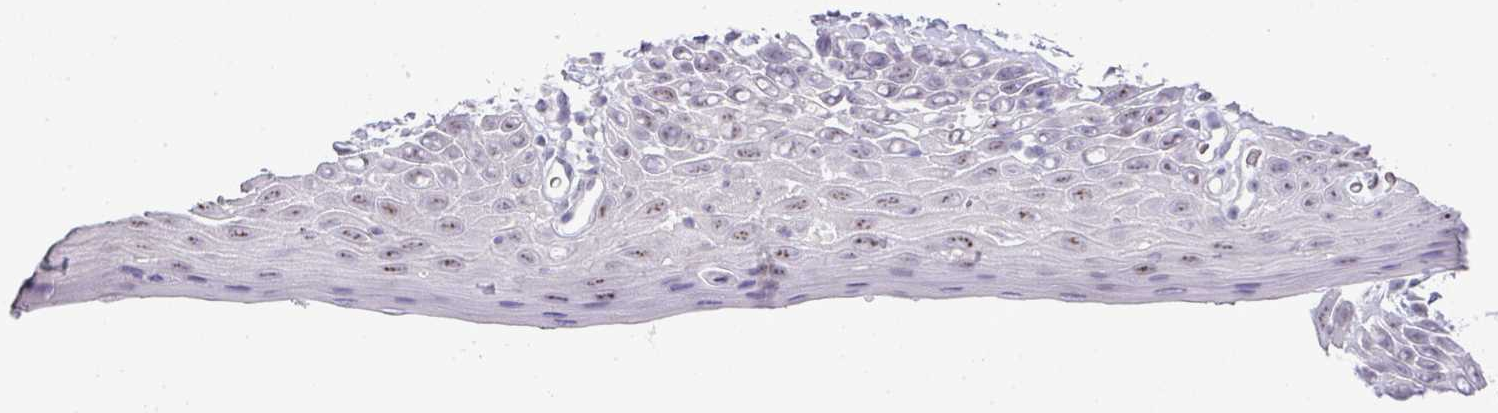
{"staining": {"intensity": "weak", "quantity": "25%-75%", "location": "nuclear"}, "tissue": "oral mucosa", "cell_type": "Squamous epithelial cells", "image_type": "normal", "snomed": [{"axis": "morphology", "description": "Normal tissue, NOS"}, {"axis": "morphology", "description": "Squamous cell carcinoma, NOS"}, {"axis": "topography", "description": "Oral tissue"}, {"axis": "topography", "description": "Tounge, NOS"}, {"axis": "topography", "description": "Head-Neck"}], "caption": "A high-resolution image shows IHC staining of unremarkable oral mucosa, which demonstrates weak nuclear expression in approximately 25%-75% of squamous epithelial cells.", "gene": "GCG", "patient": {"sex": "male", "age": 76}}